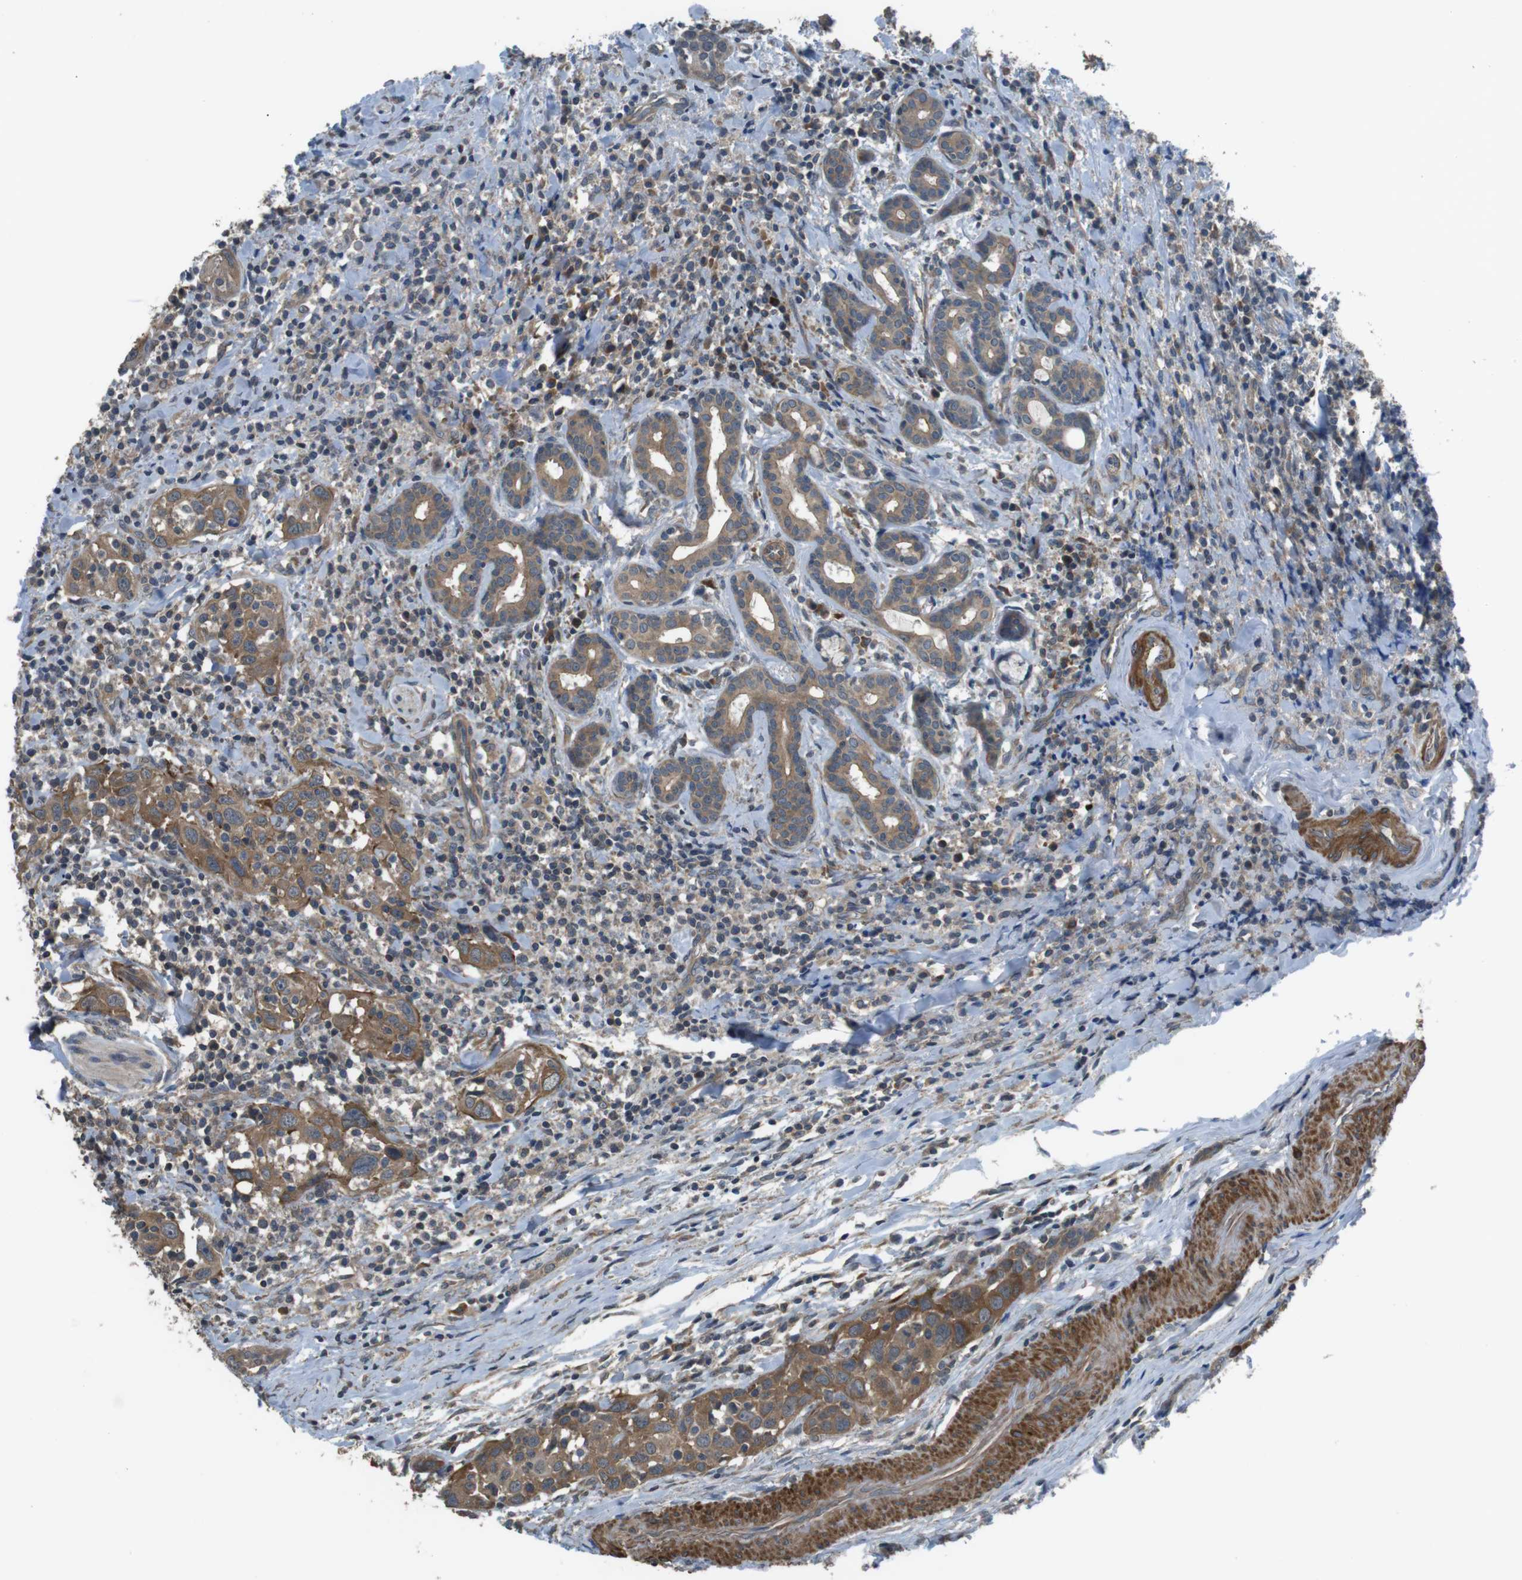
{"staining": {"intensity": "moderate", "quantity": ">75%", "location": "cytoplasmic/membranous"}, "tissue": "head and neck cancer", "cell_type": "Tumor cells", "image_type": "cancer", "snomed": [{"axis": "morphology", "description": "Squamous cell carcinoma, NOS"}, {"axis": "topography", "description": "Oral tissue"}, {"axis": "topography", "description": "Head-Neck"}], "caption": "Protein staining shows moderate cytoplasmic/membranous staining in about >75% of tumor cells in head and neck cancer (squamous cell carcinoma).", "gene": "FUT2", "patient": {"sex": "female", "age": 50}}